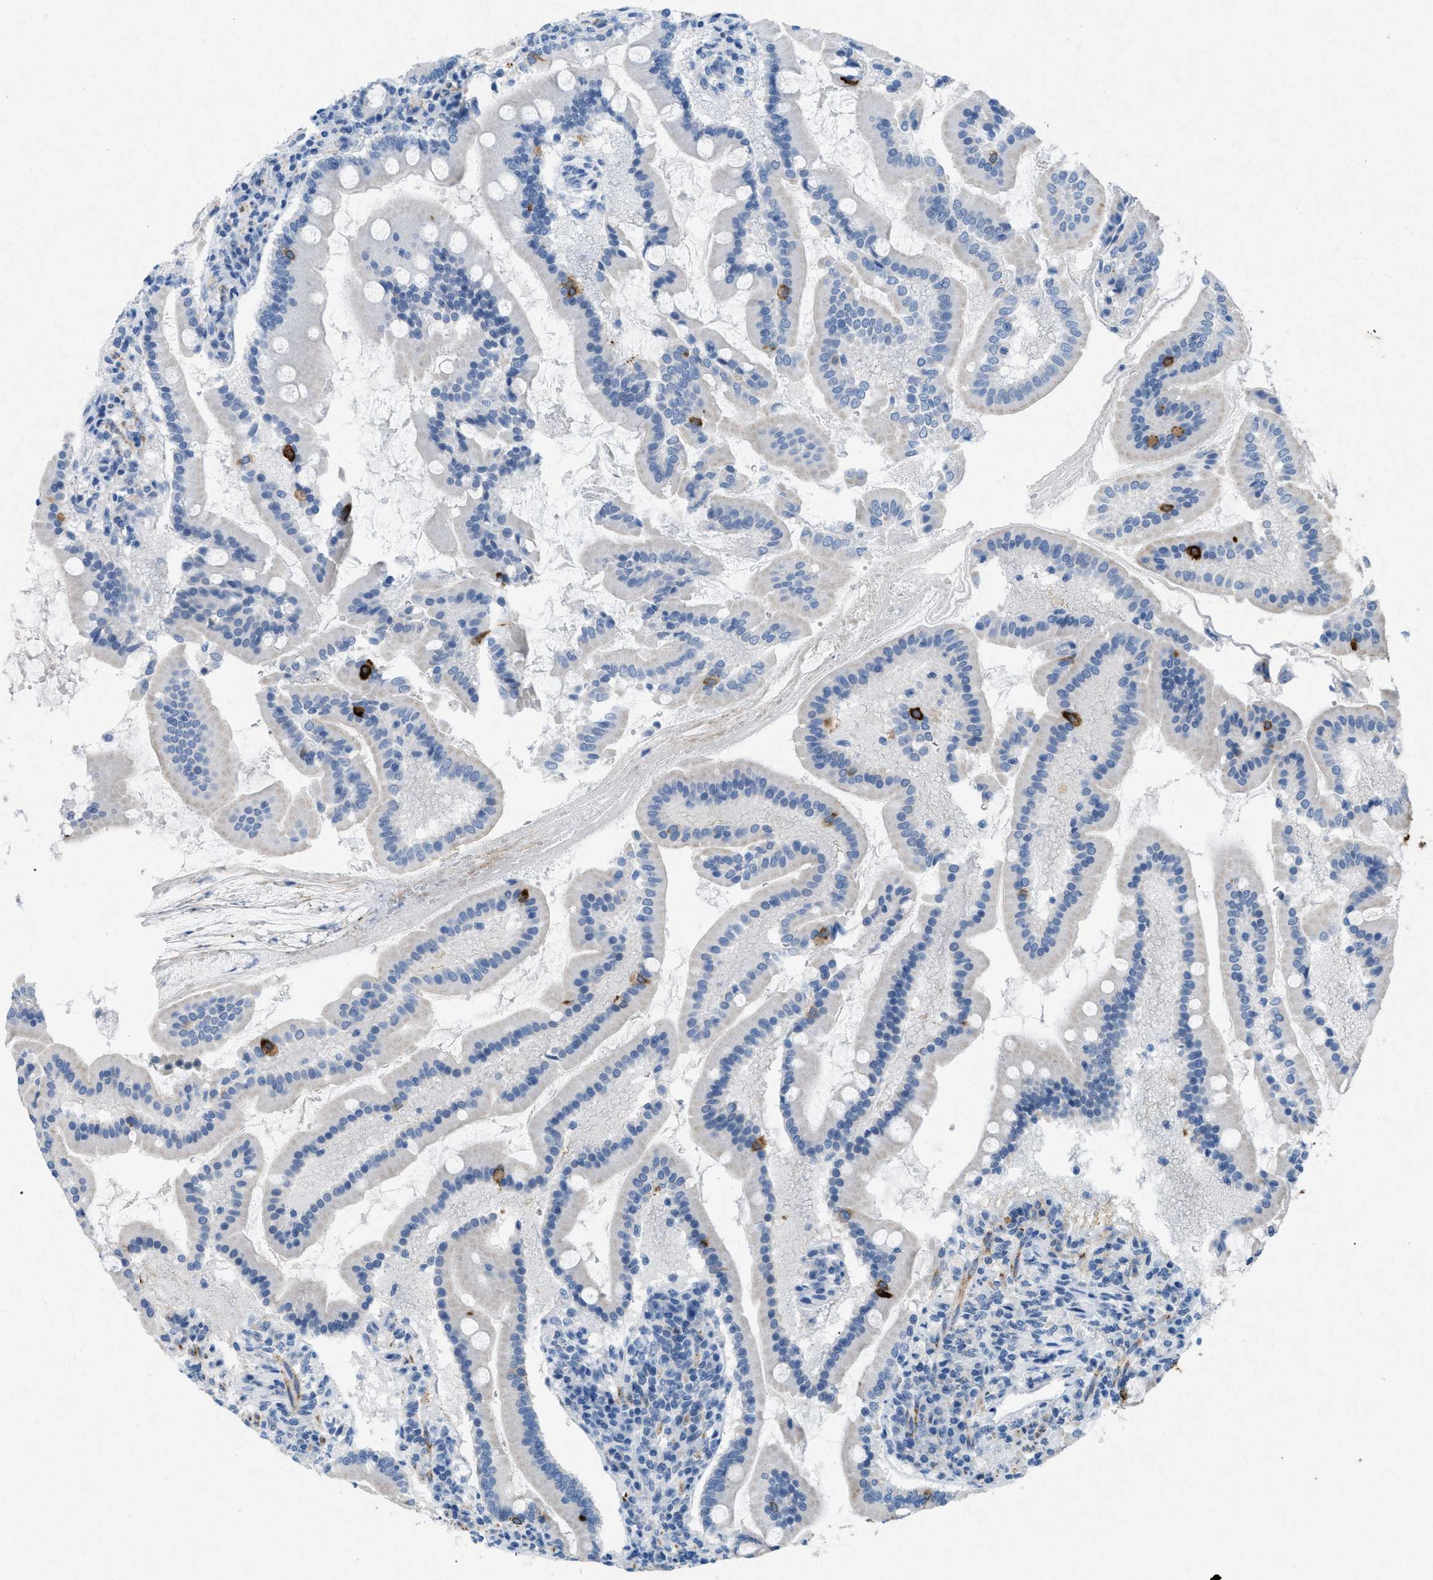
{"staining": {"intensity": "strong", "quantity": "<25%", "location": "cytoplasmic/membranous"}, "tissue": "duodenum", "cell_type": "Glandular cells", "image_type": "normal", "snomed": [{"axis": "morphology", "description": "Normal tissue, NOS"}, {"axis": "topography", "description": "Duodenum"}], "caption": "Duodenum stained with a brown dye displays strong cytoplasmic/membranous positive staining in approximately <25% of glandular cells.", "gene": "TASOR", "patient": {"sex": "male", "age": 50}}